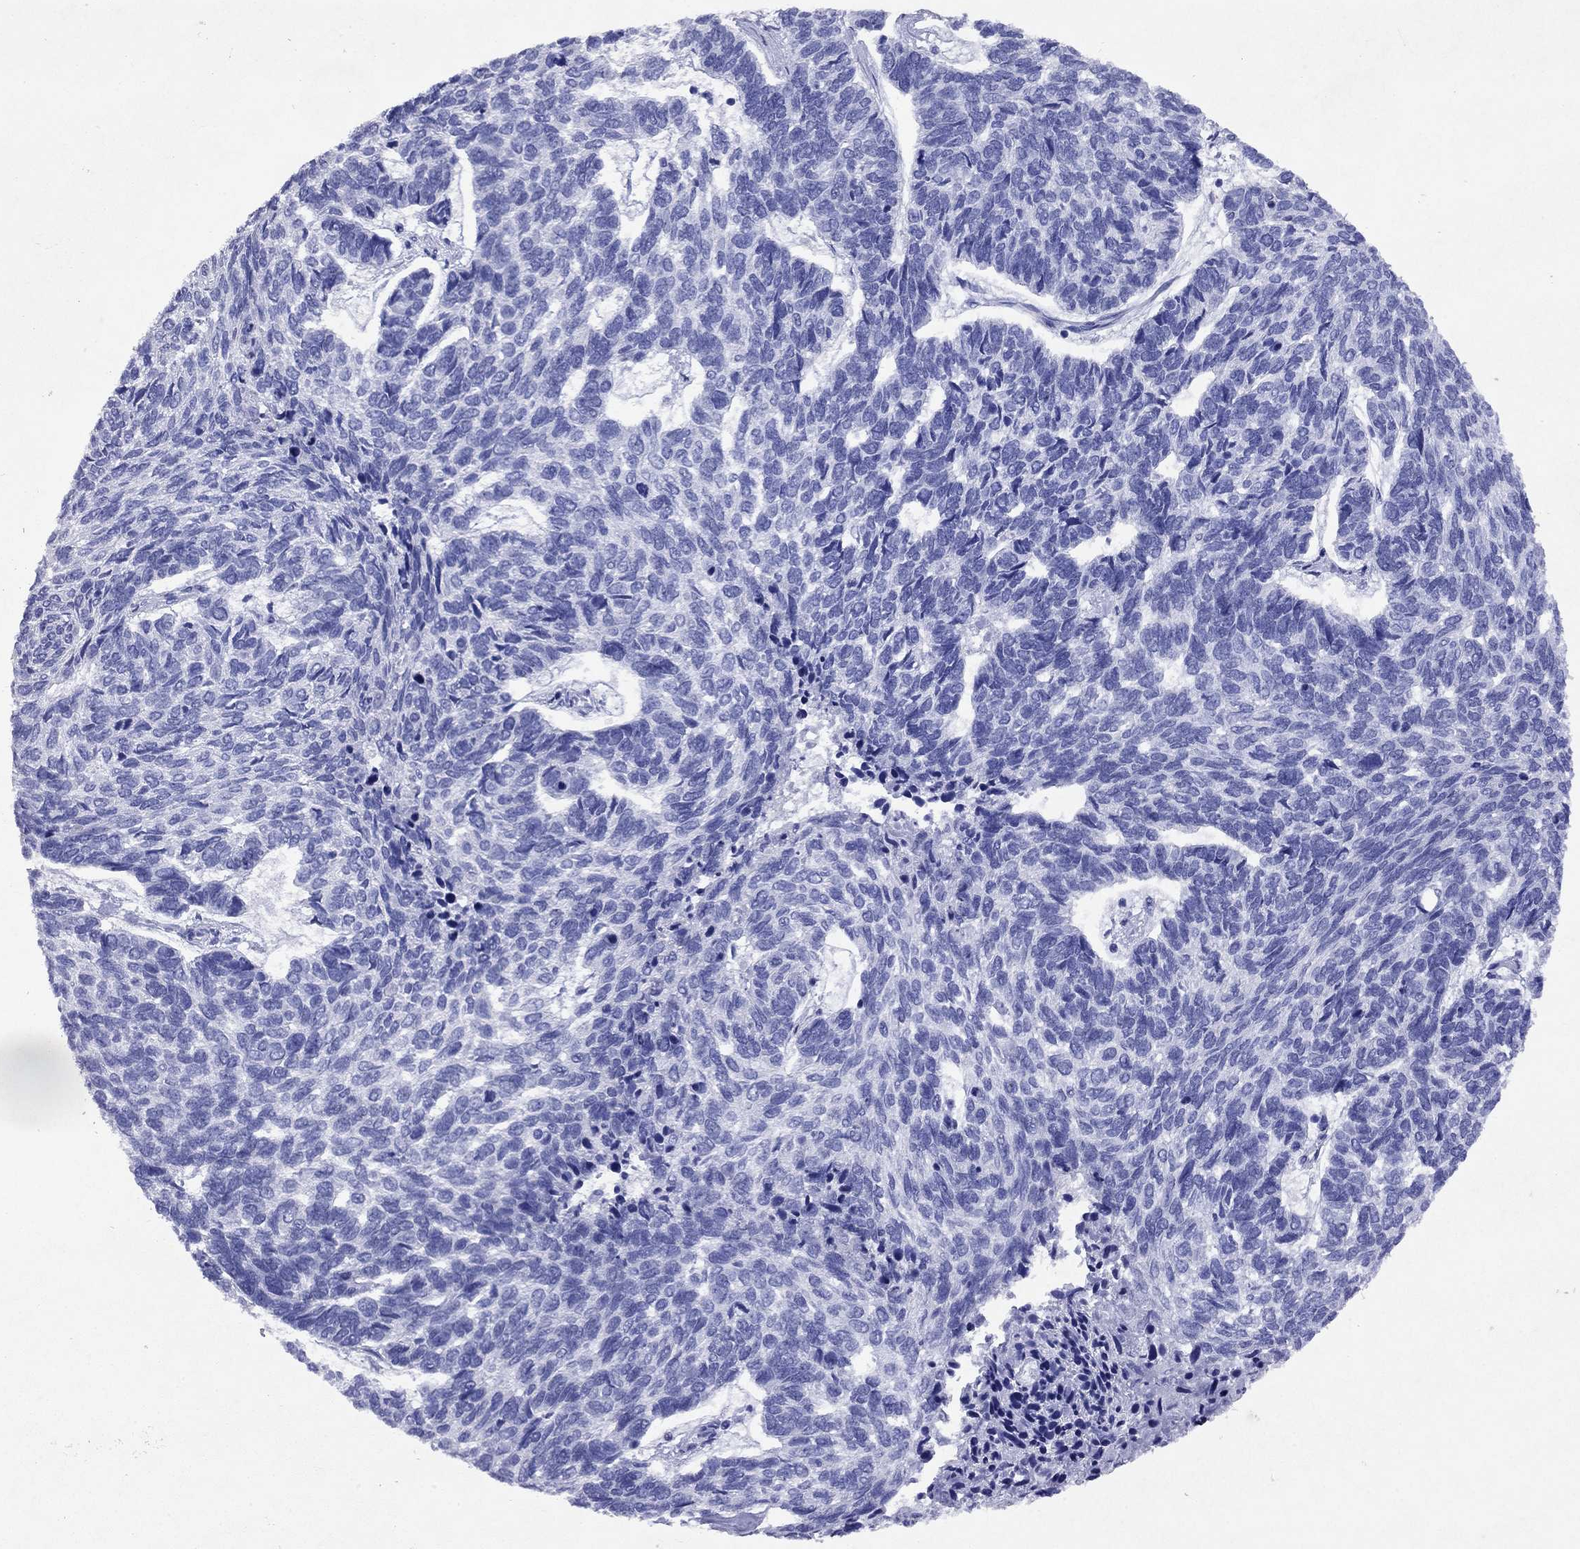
{"staining": {"intensity": "negative", "quantity": "none", "location": "none"}, "tissue": "skin cancer", "cell_type": "Tumor cells", "image_type": "cancer", "snomed": [{"axis": "morphology", "description": "Basal cell carcinoma"}, {"axis": "topography", "description": "Skin"}], "caption": "Tumor cells are negative for brown protein staining in basal cell carcinoma (skin).", "gene": "ARMC12", "patient": {"sex": "female", "age": 65}}